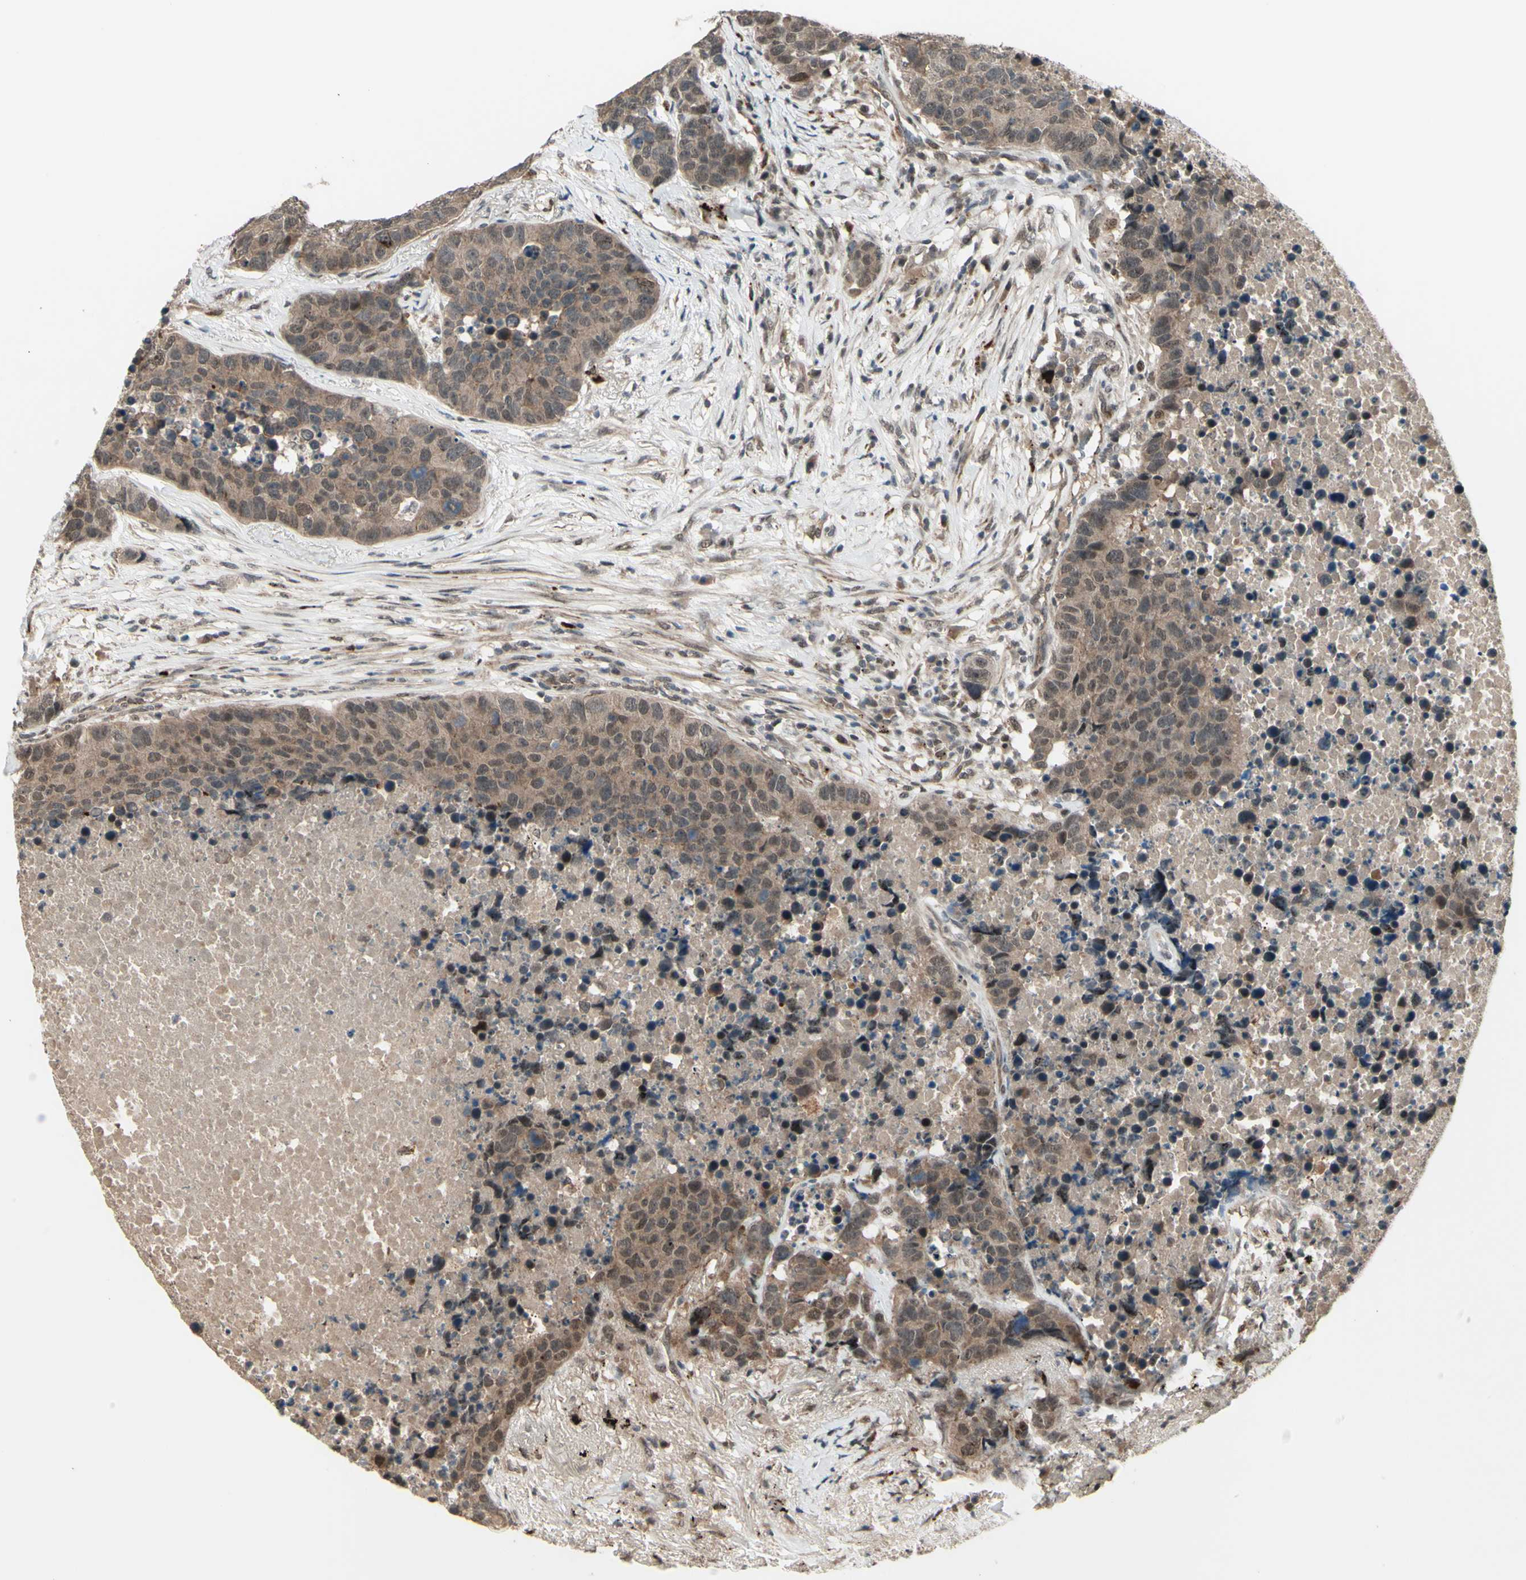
{"staining": {"intensity": "moderate", "quantity": ">75%", "location": "cytoplasmic/membranous,nuclear"}, "tissue": "carcinoid", "cell_type": "Tumor cells", "image_type": "cancer", "snomed": [{"axis": "morphology", "description": "Carcinoid, malignant, NOS"}, {"axis": "topography", "description": "Lung"}], "caption": "This histopathology image exhibits immunohistochemistry staining of carcinoid, with medium moderate cytoplasmic/membranous and nuclear expression in approximately >75% of tumor cells.", "gene": "MLF2", "patient": {"sex": "male", "age": 60}}